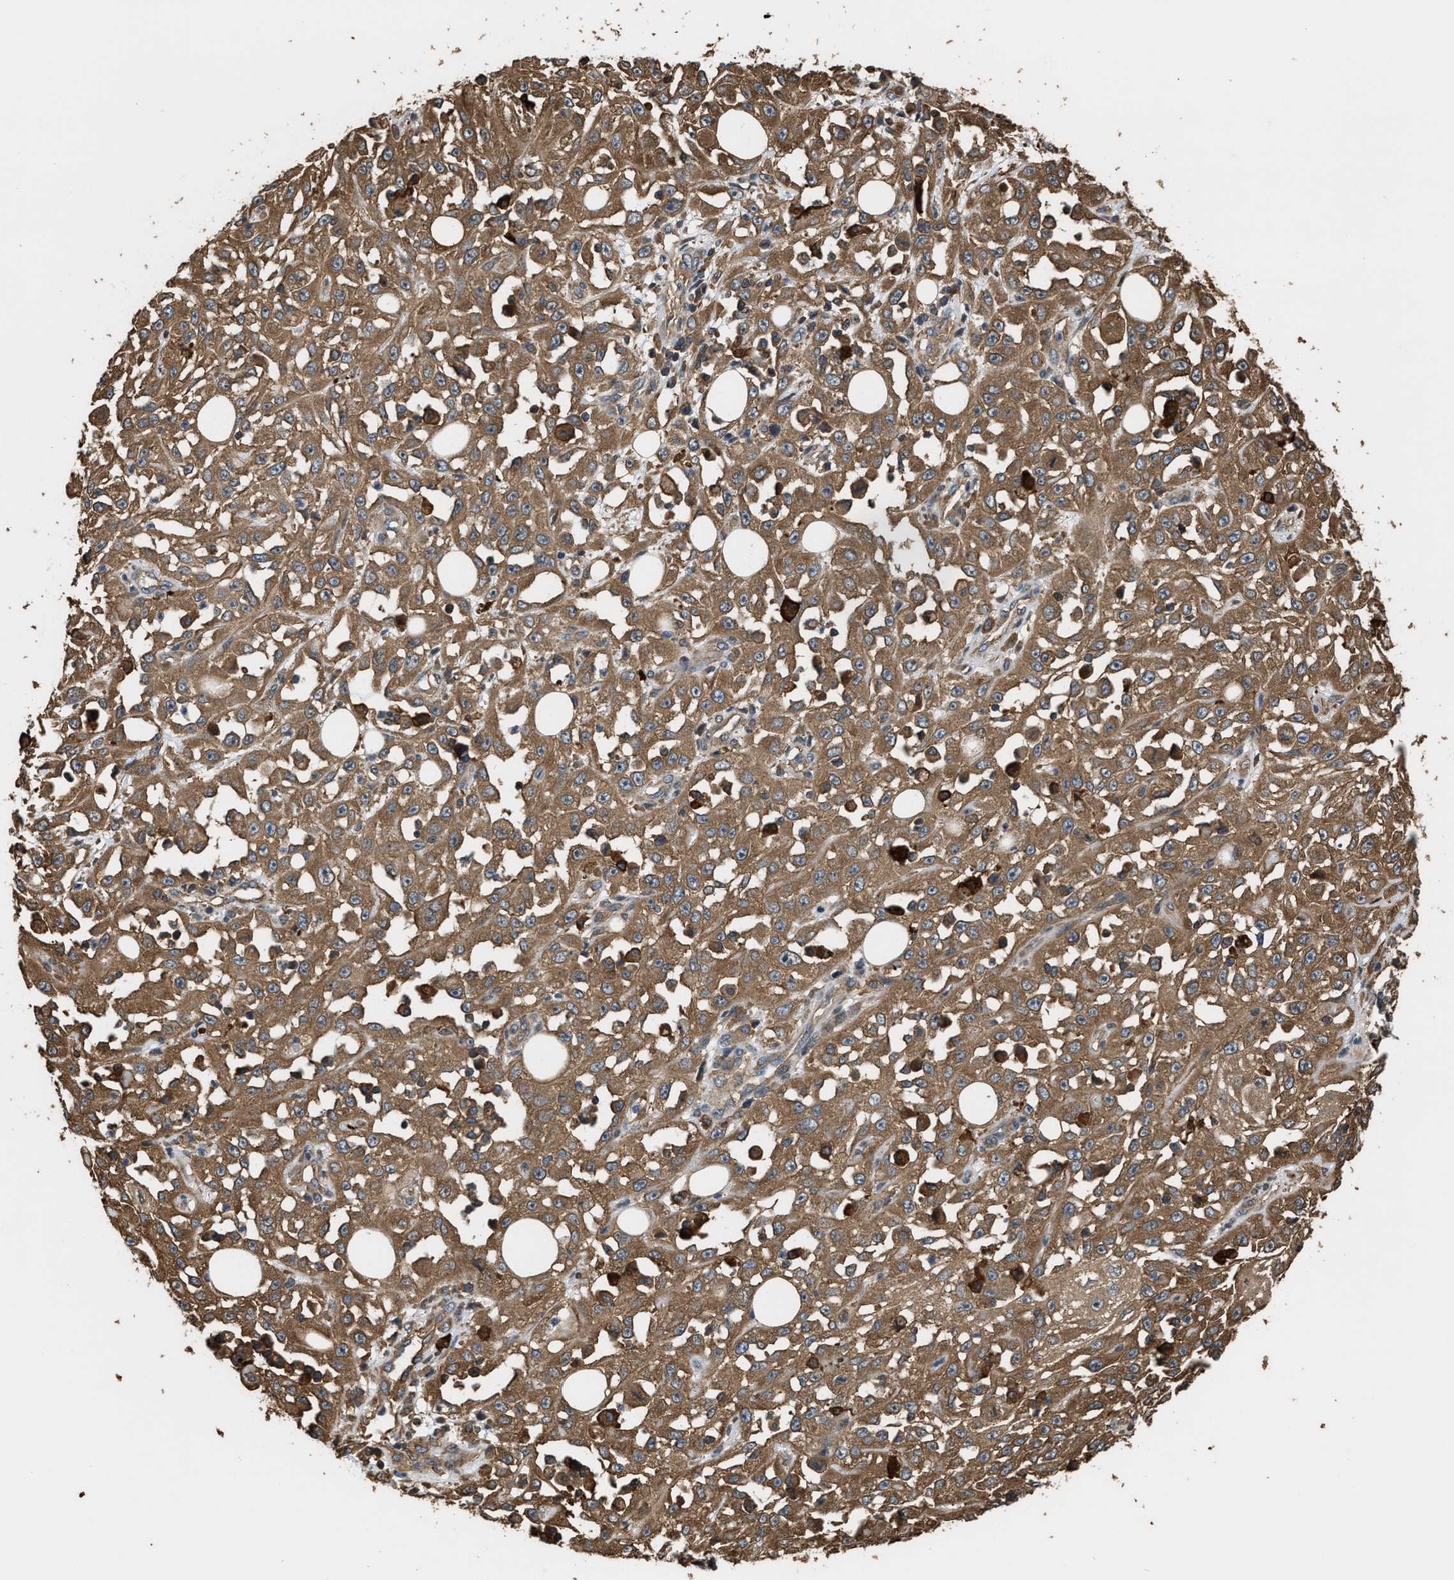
{"staining": {"intensity": "moderate", "quantity": ">75%", "location": "cytoplasmic/membranous"}, "tissue": "skin cancer", "cell_type": "Tumor cells", "image_type": "cancer", "snomed": [{"axis": "morphology", "description": "Squamous cell carcinoma, NOS"}, {"axis": "morphology", "description": "Squamous cell carcinoma, metastatic, NOS"}, {"axis": "topography", "description": "Skin"}, {"axis": "topography", "description": "Lymph node"}], "caption": "IHC photomicrograph of skin squamous cell carcinoma stained for a protein (brown), which exhibits medium levels of moderate cytoplasmic/membranous positivity in about >75% of tumor cells.", "gene": "ATIC", "patient": {"sex": "male", "age": 75}}